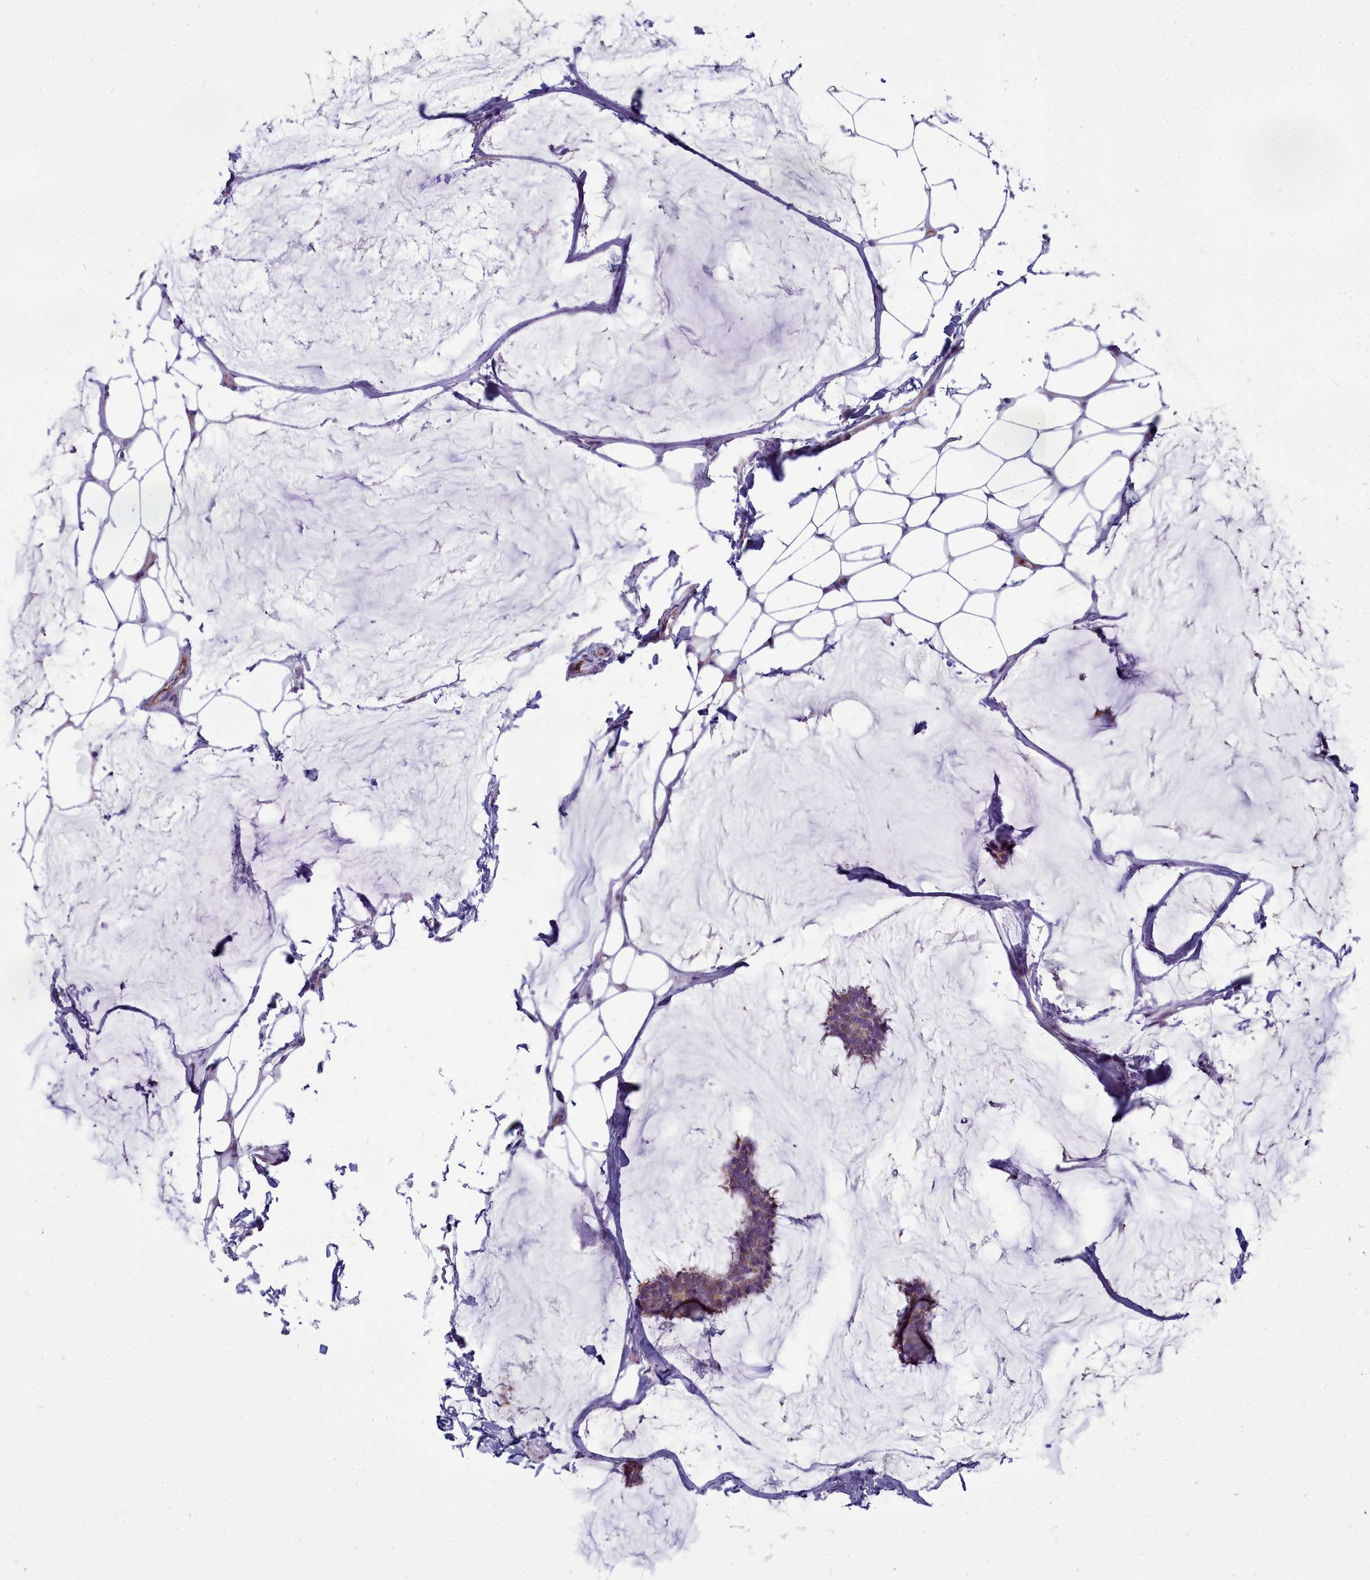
{"staining": {"intensity": "weak", "quantity": ">75%", "location": "cytoplasmic/membranous"}, "tissue": "breast cancer", "cell_type": "Tumor cells", "image_type": "cancer", "snomed": [{"axis": "morphology", "description": "Duct carcinoma"}, {"axis": "topography", "description": "Breast"}], "caption": "High-magnification brightfield microscopy of infiltrating ductal carcinoma (breast) stained with DAB (brown) and counterstained with hematoxylin (blue). tumor cells exhibit weak cytoplasmic/membranous staining is seen in approximately>75% of cells. The staining was performed using DAB, with brown indicating positive protein expression. Nuclei are stained blue with hematoxylin.", "gene": "TTC5", "patient": {"sex": "female", "age": 93}}